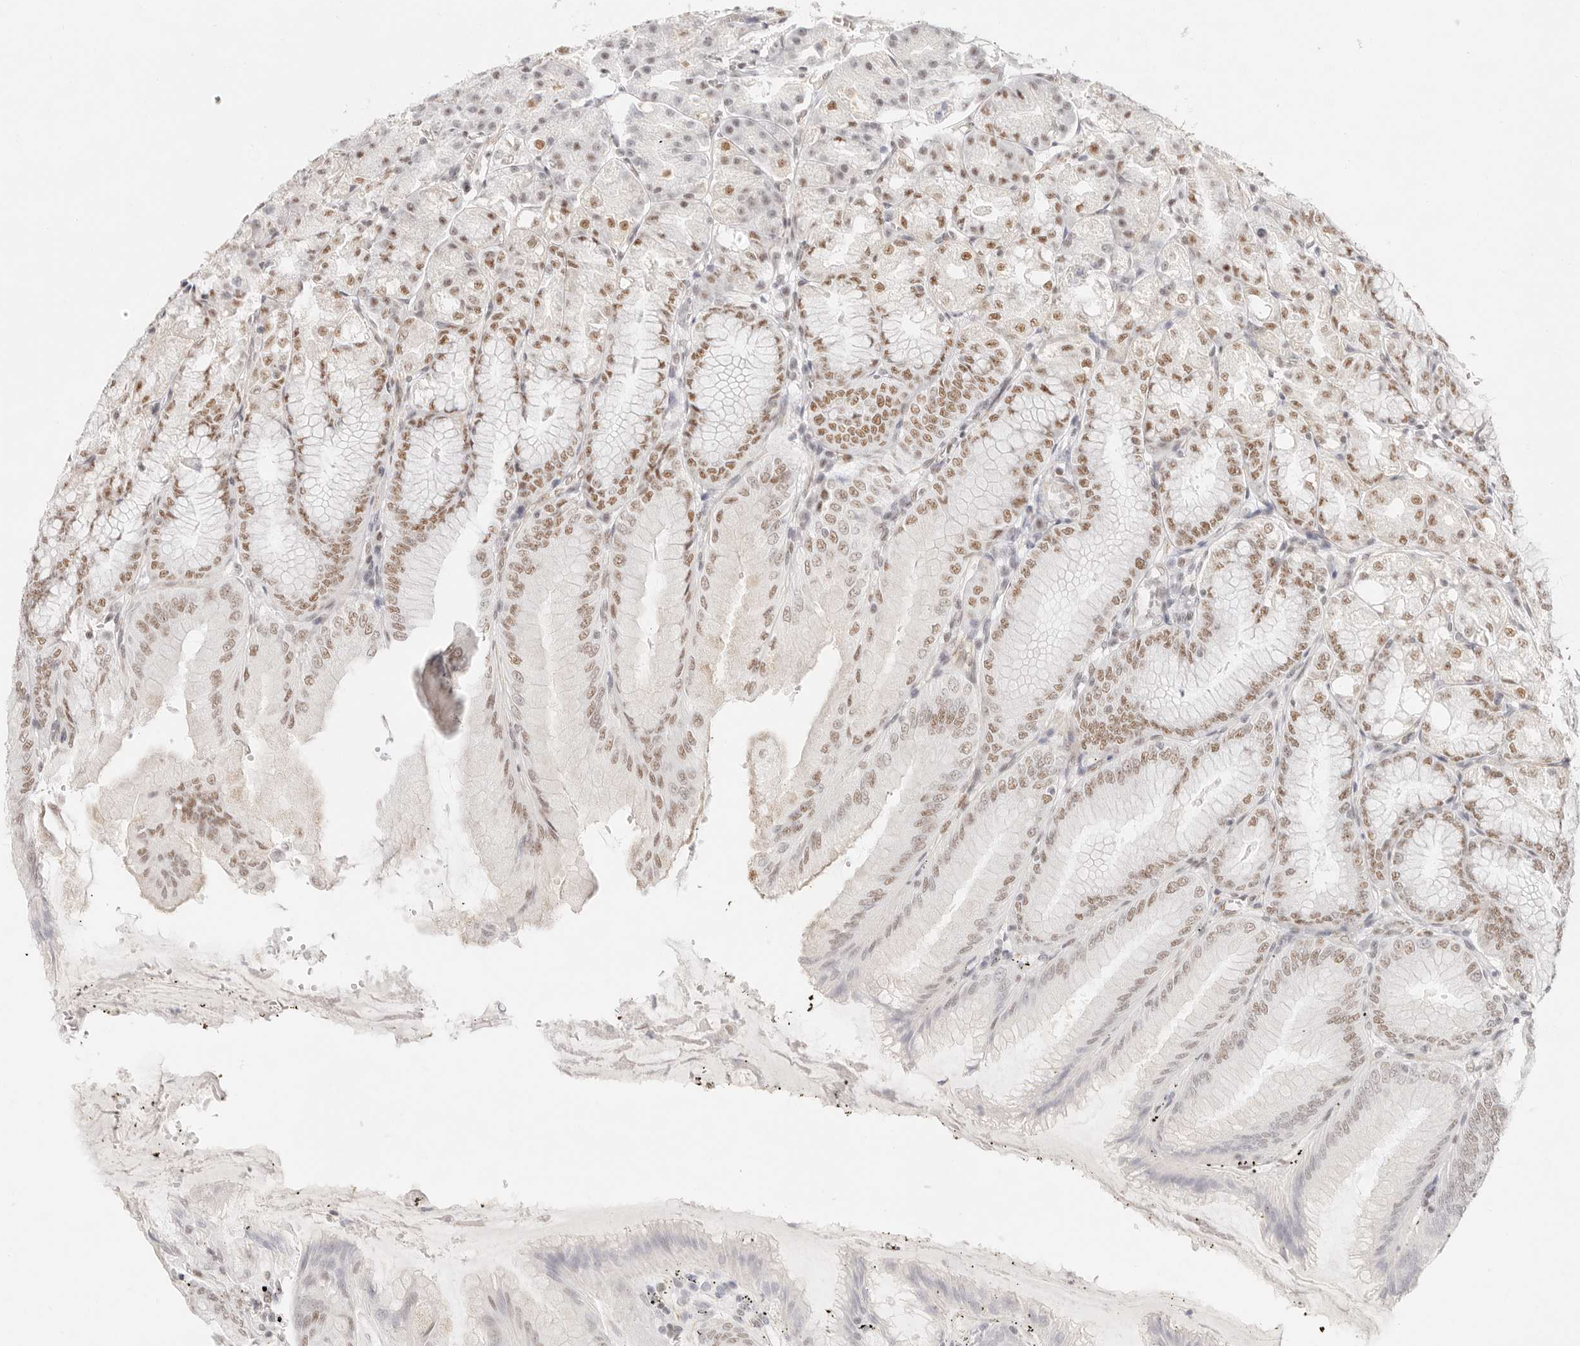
{"staining": {"intensity": "strong", "quantity": "25%-75%", "location": "nuclear"}, "tissue": "stomach", "cell_type": "Glandular cells", "image_type": "normal", "snomed": [{"axis": "morphology", "description": "Normal tissue, NOS"}, {"axis": "topography", "description": "Stomach, lower"}], "caption": "Brown immunohistochemical staining in normal human stomach exhibits strong nuclear expression in about 25%-75% of glandular cells. The staining was performed using DAB (3,3'-diaminobenzidine), with brown indicating positive protein expression. Nuclei are stained blue with hematoxylin.", "gene": "ZC3H11A", "patient": {"sex": "male", "age": 71}}